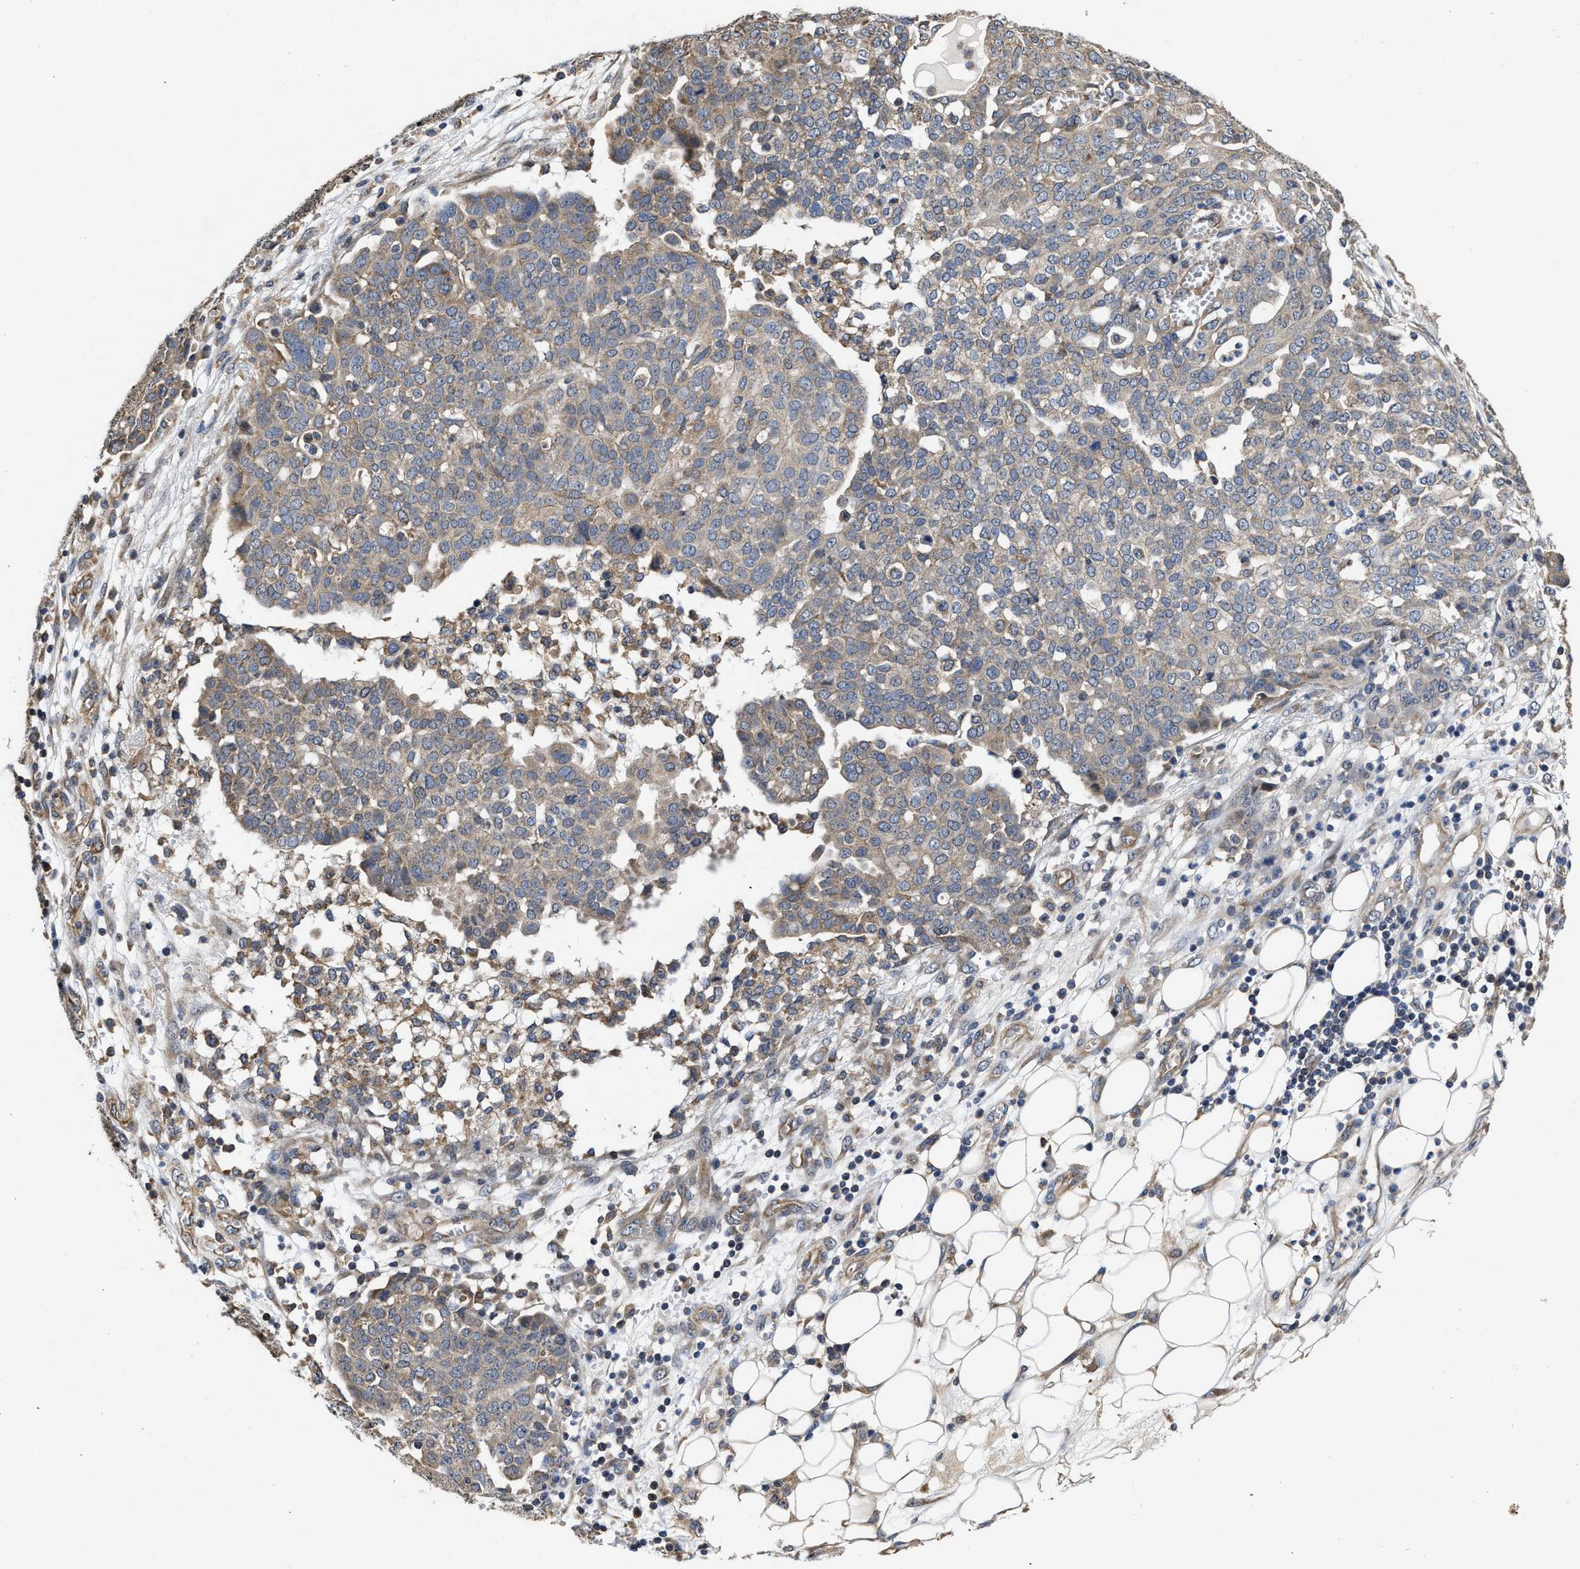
{"staining": {"intensity": "weak", "quantity": "25%-75%", "location": "cytoplasmic/membranous"}, "tissue": "ovarian cancer", "cell_type": "Tumor cells", "image_type": "cancer", "snomed": [{"axis": "morphology", "description": "Cystadenocarcinoma, serous, NOS"}, {"axis": "topography", "description": "Soft tissue"}, {"axis": "topography", "description": "Ovary"}], "caption": "Protein expression analysis of ovarian serous cystadenocarcinoma displays weak cytoplasmic/membranous staining in about 25%-75% of tumor cells.", "gene": "TRAF6", "patient": {"sex": "female", "age": 57}}